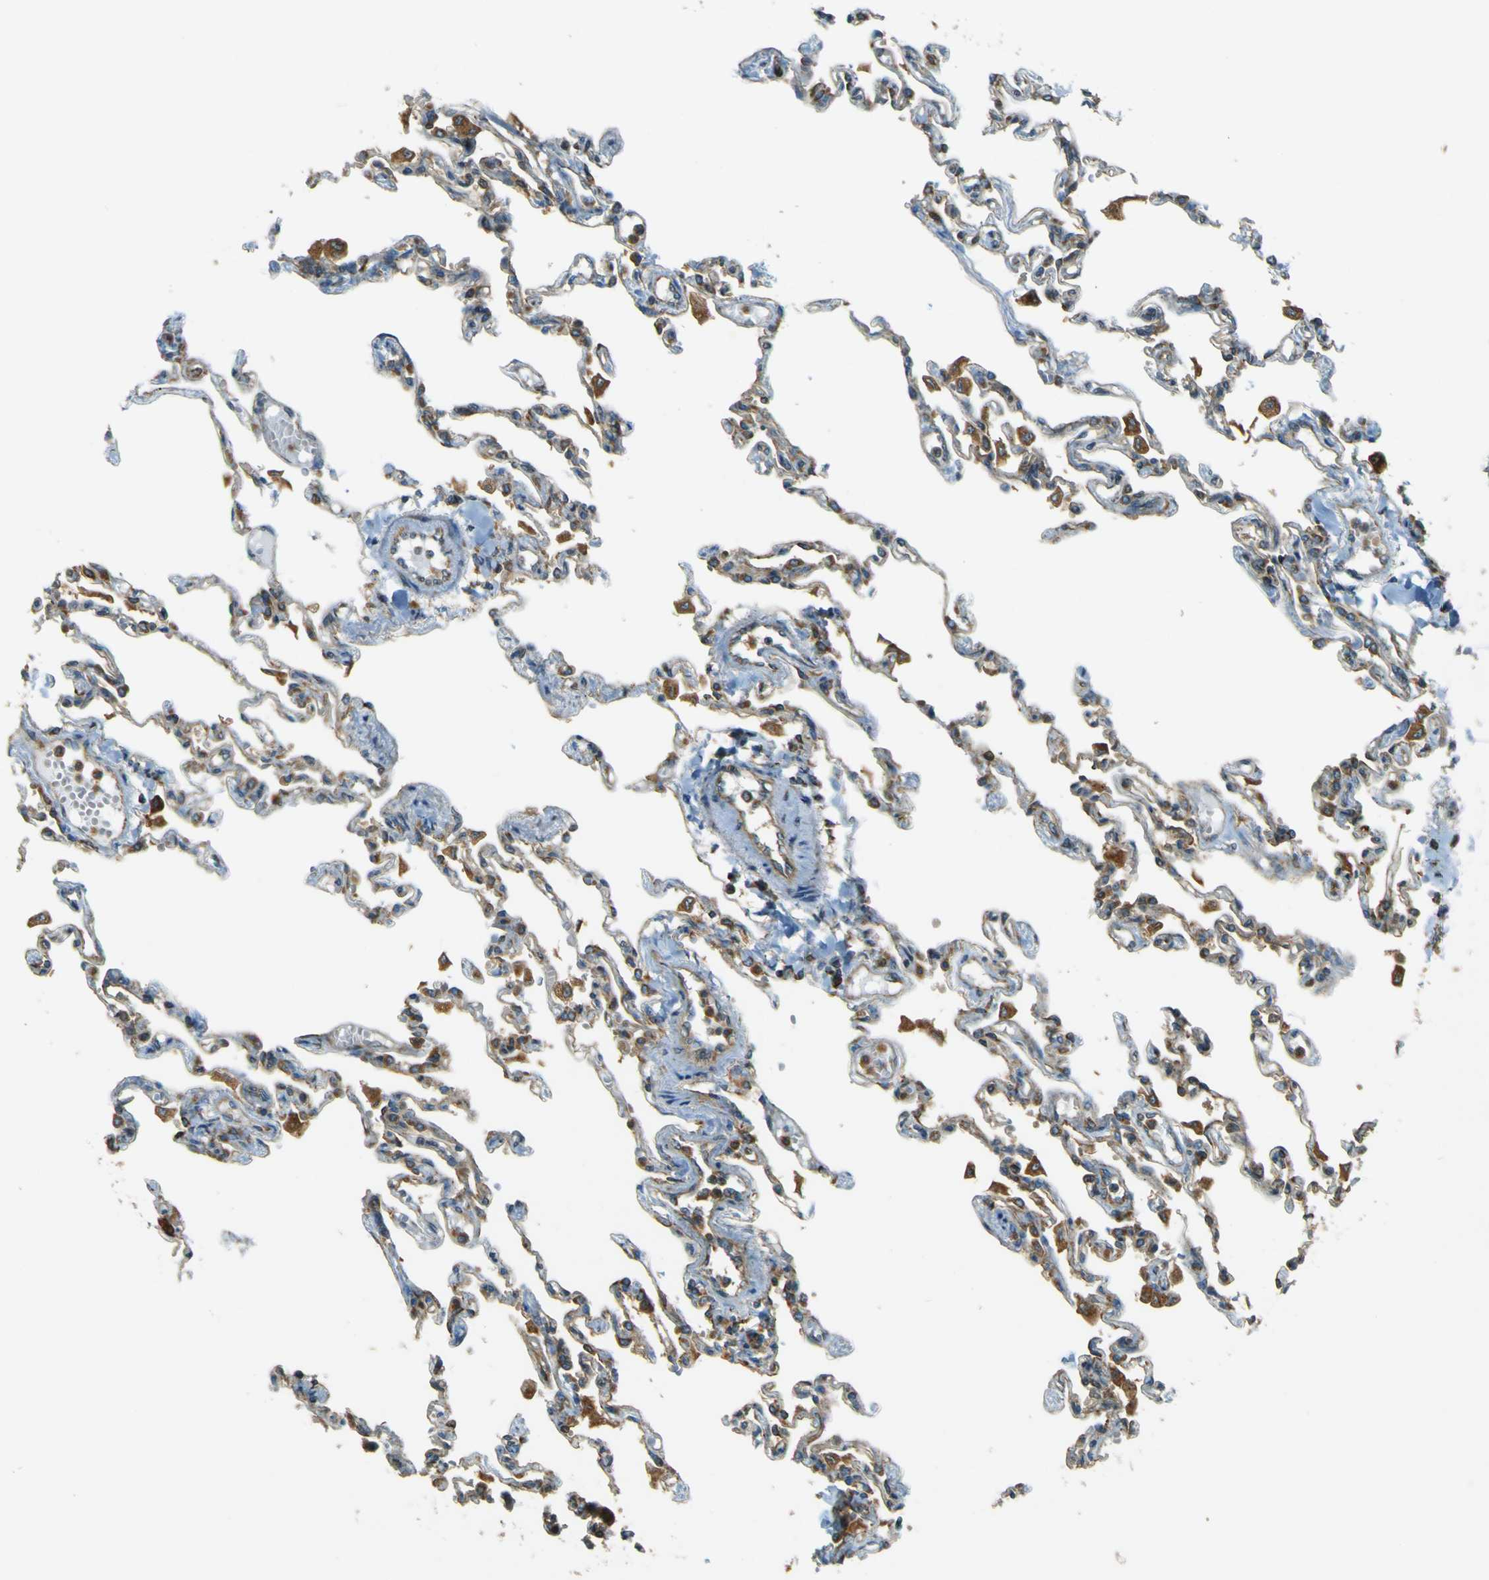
{"staining": {"intensity": "moderate", "quantity": "25%-75%", "location": "cytoplasmic/membranous"}, "tissue": "lung", "cell_type": "Alveolar cells", "image_type": "normal", "snomed": [{"axis": "morphology", "description": "Normal tissue, NOS"}, {"axis": "topography", "description": "Lung"}], "caption": "A high-resolution image shows immunohistochemistry staining of benign lung, which reveals moderate cytoplasmic/membranous staining in approximately 25%-75% of alveolar cells. Nuclei are stained in blue.", "gene": "DNAJC5", "patient": {"sex": "male", "age": 21}}